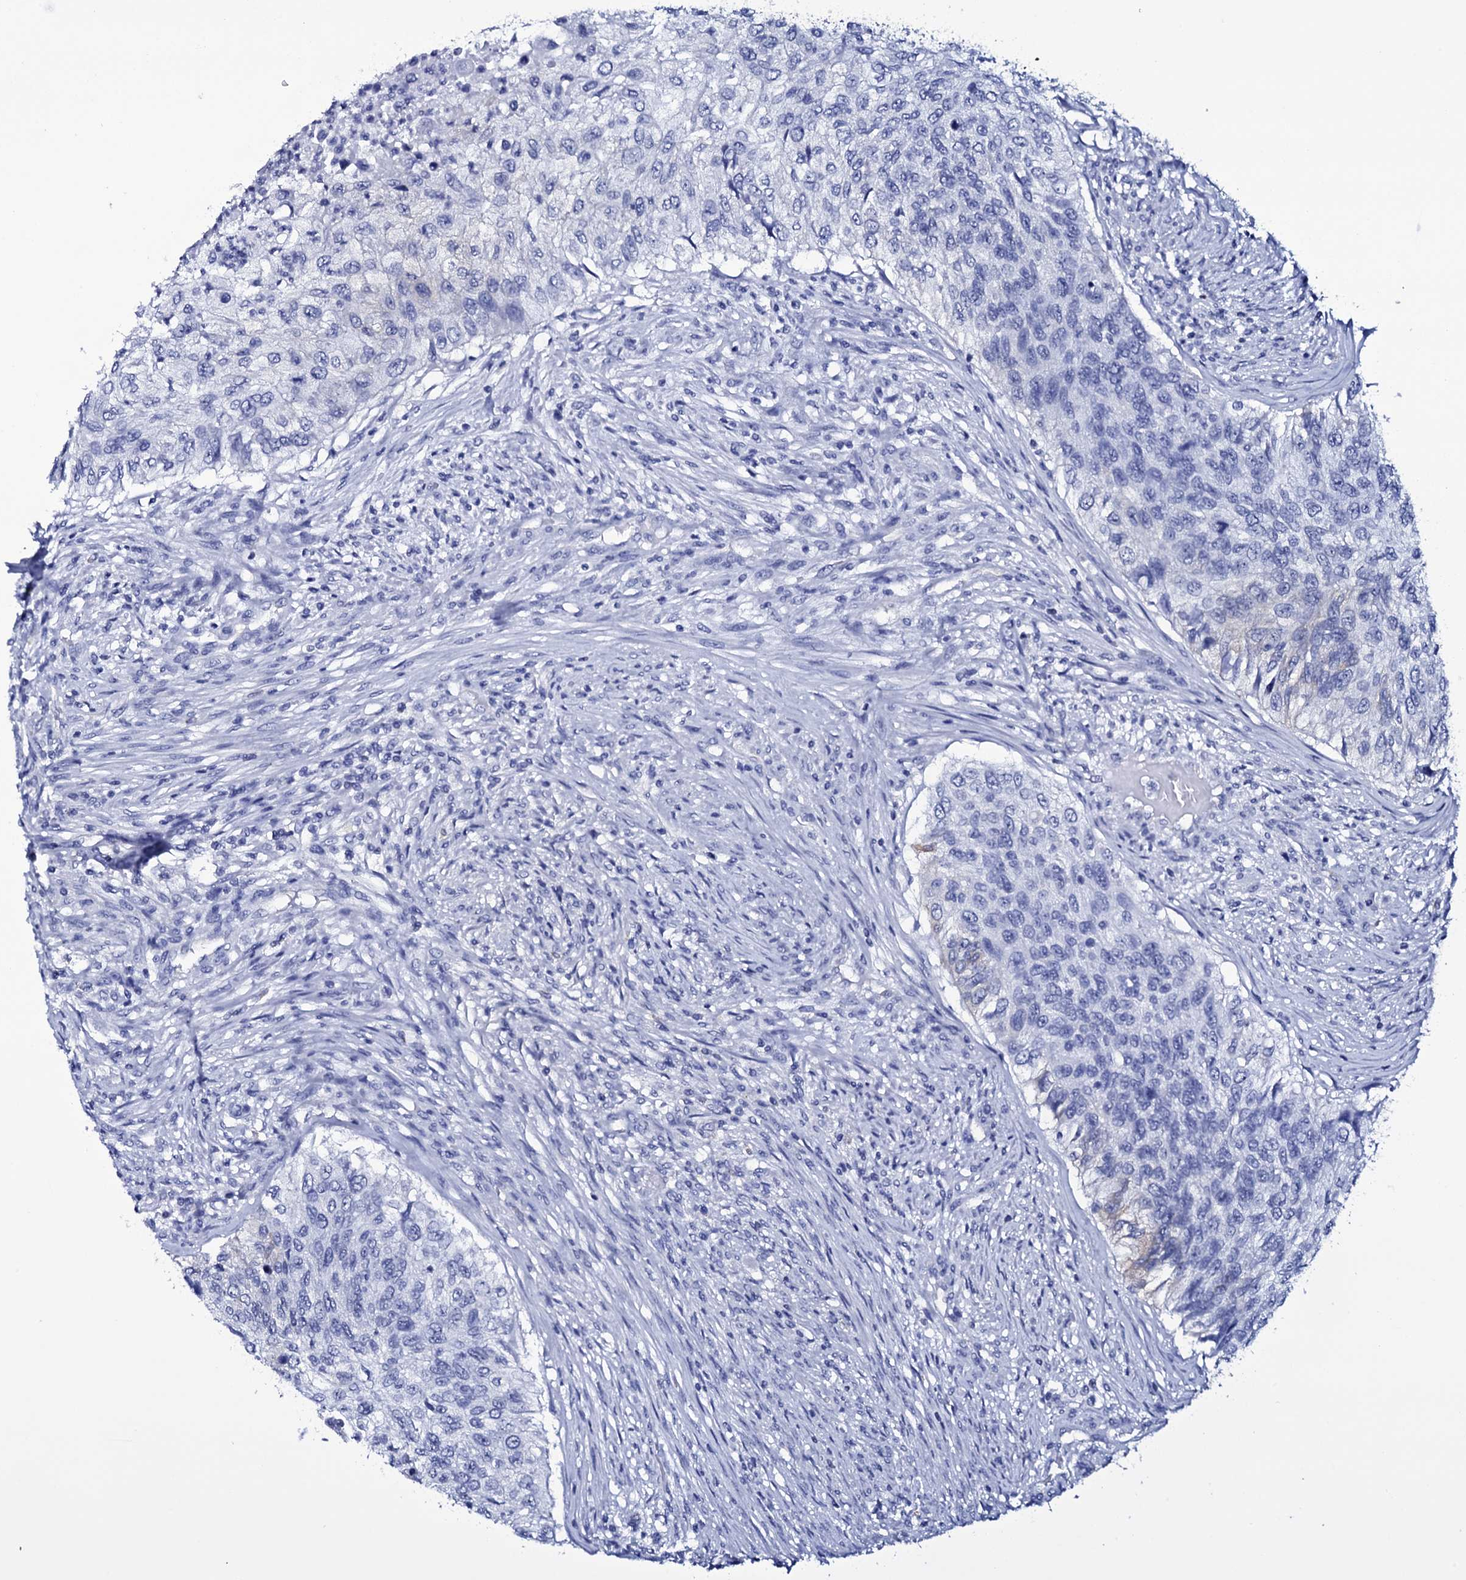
{"staining": {"intensity": "negative", "quantity": "none", "location": "none"}, "tissue": "urothelial cancer", "cell_type": "Tumor cells", "image_type": "cancer", "snomed": [{"axis": "morphology", "description": "Urothelial carcinoma, High grade"}, {"axis": "topography", "description": "Urinary bladder"}], "caption": "Immunohistochemistry (IHC) of urothelial carcinoma (high-grade) demonstrates no expression in tumor cells.", "gene": "ITPRID2", "patient": {"sex": "female", "age": 60}}